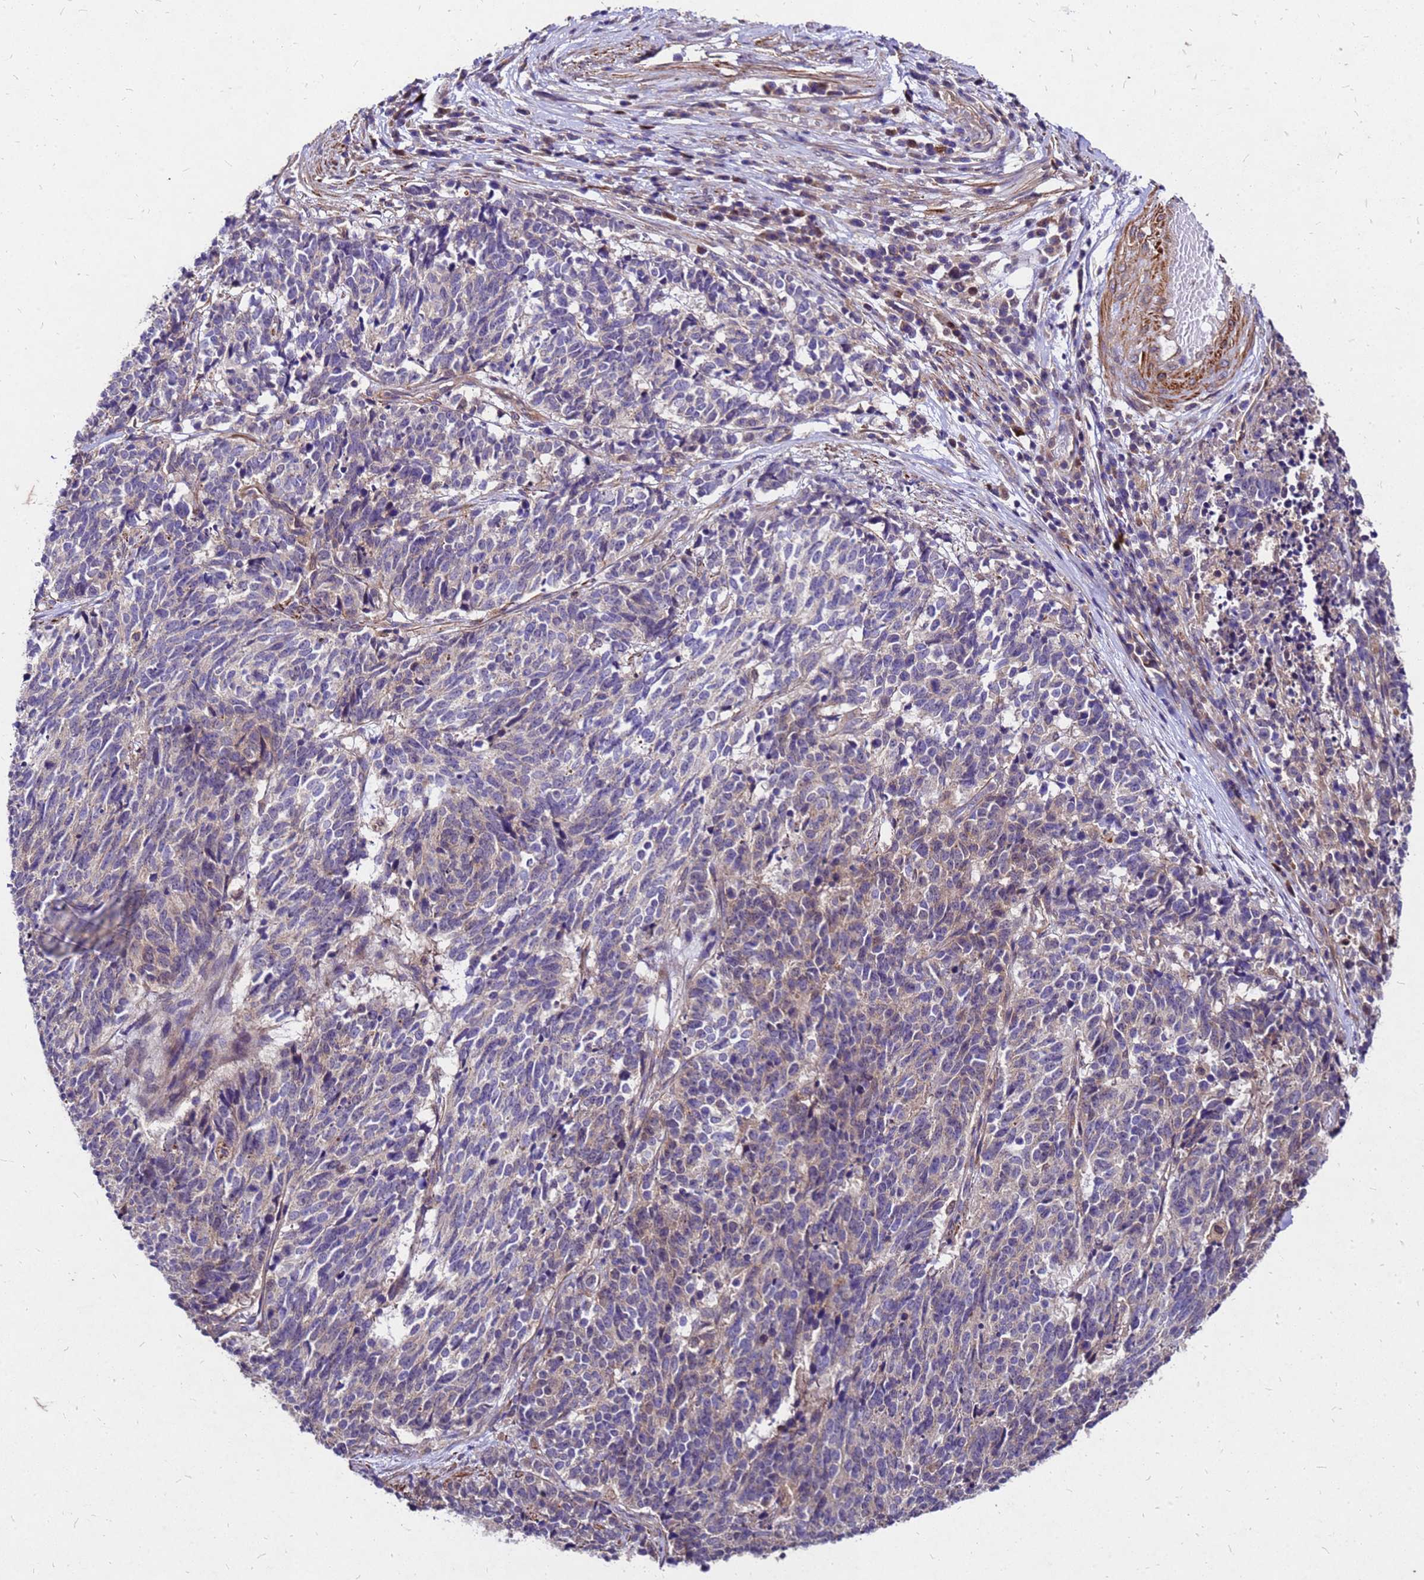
{"staining": {"intensity": "weak", "quantity": "25%-75%", "location": "cytoplasmic/membranous"}, "tissue": "cervical cancer", "cell_type": "Tumor cells", "image_type": "cancer", "snomed": [{"axis": "morphology", "description": "Squamous cell carcinoma, NOS"}, {"axis": "topography", "description": "Cervix"}], "caption": "Cervical cancer stained with a brown dye exhibits weak cytoplasmic/membranous positive staining in about 25%-75% of tumor cells.", "gene": "DUSP23", "patient": {"sex": "female", "age": 29}}